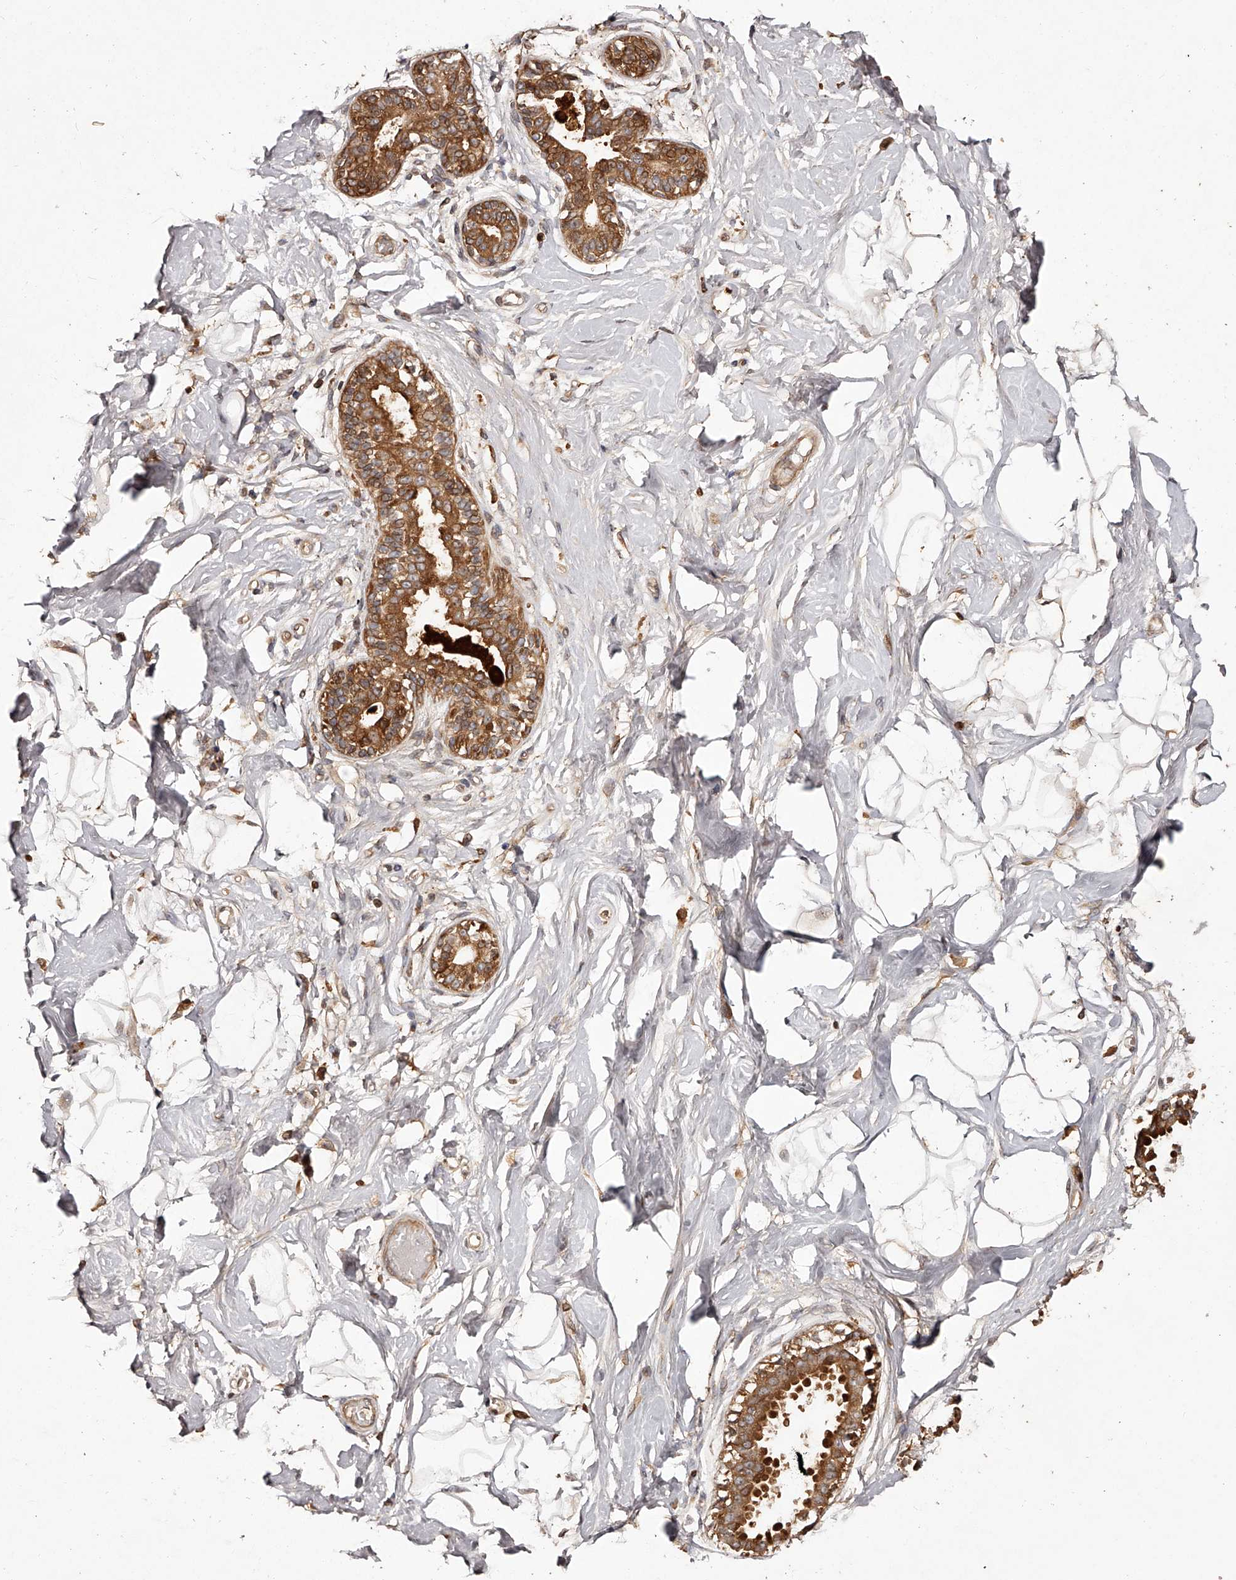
{"staining": {"intensity": "moderate", "quantity": "<25%", "location": "cytoplasmic/membranous"}, "tissue": "breast", "cell_type": "Adipocytes", "image_type": "normal", "snomed": [{"axis": "morphology", "description": "Normal tissue, NOS"}, {"axis": "topography", "description": "Breast"}], "caption": "Brown immunohistochemical staining in unremarkable human breast demonstrates moderate cytoplasmic/membranous expression in about <25% of adipocytes.", "gene": "CRYZL1", "patient": {"sex": "female", "age": 45}}